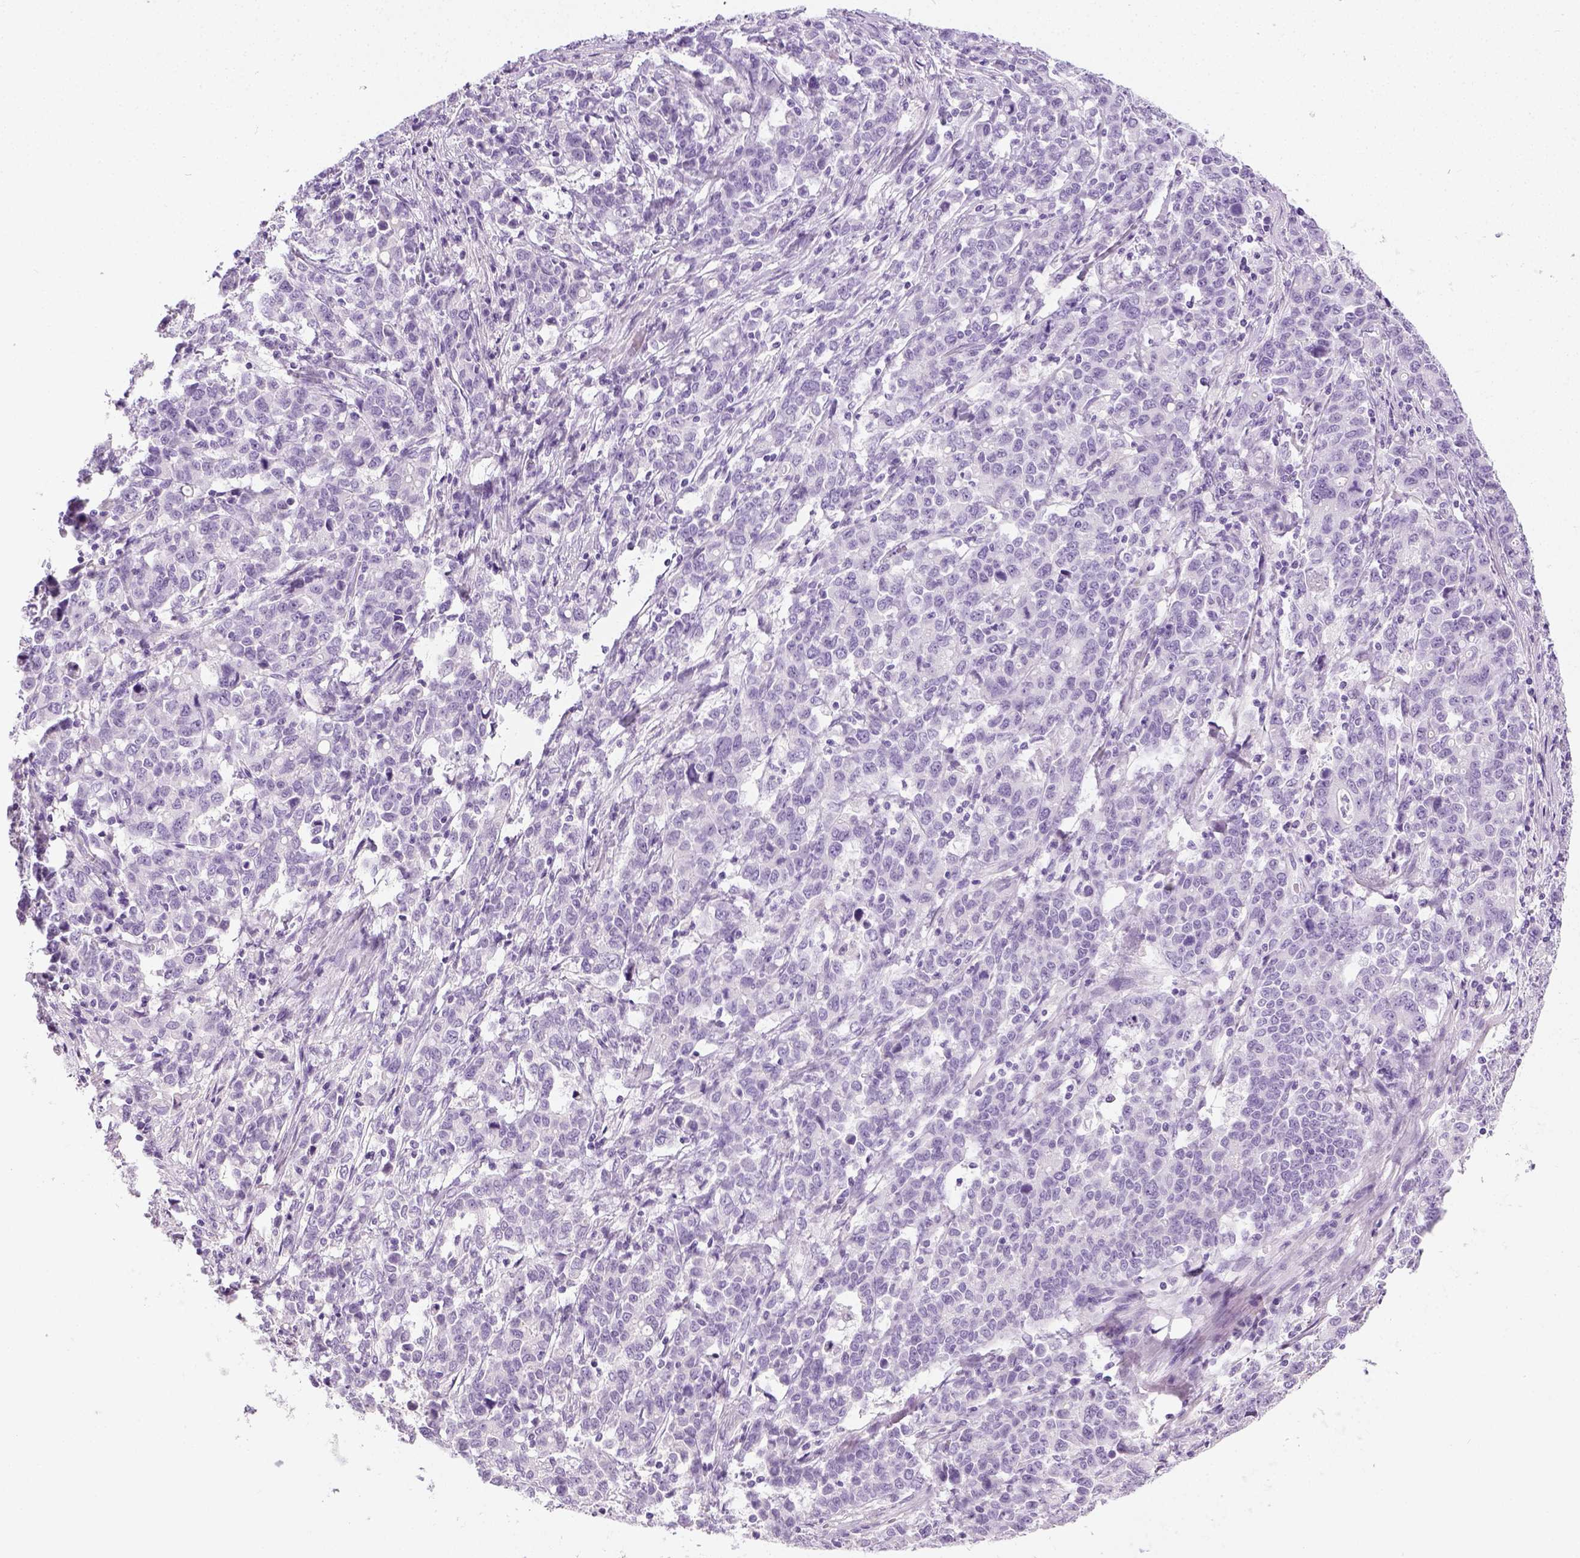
{"staining": {"intensity": "negative", "quantity": "none", "location": "none"}, "tissue": "stomach cancer", "cell_type": "Tumor cells", "image_type": "cancer", "snomed": [{"axis": "morphology", "description": "Adenocarcinoma, NOS"}, {"axis": "topography", "description": "Stomach, upper"}], "caption": "Tumor cells are negative for protein expression in human stomach adenocarcinoma. (DAB IHC with hematoxylin counter stain).", "gene": "LGSN", "patient": {"sex": "male", "age": 69}}